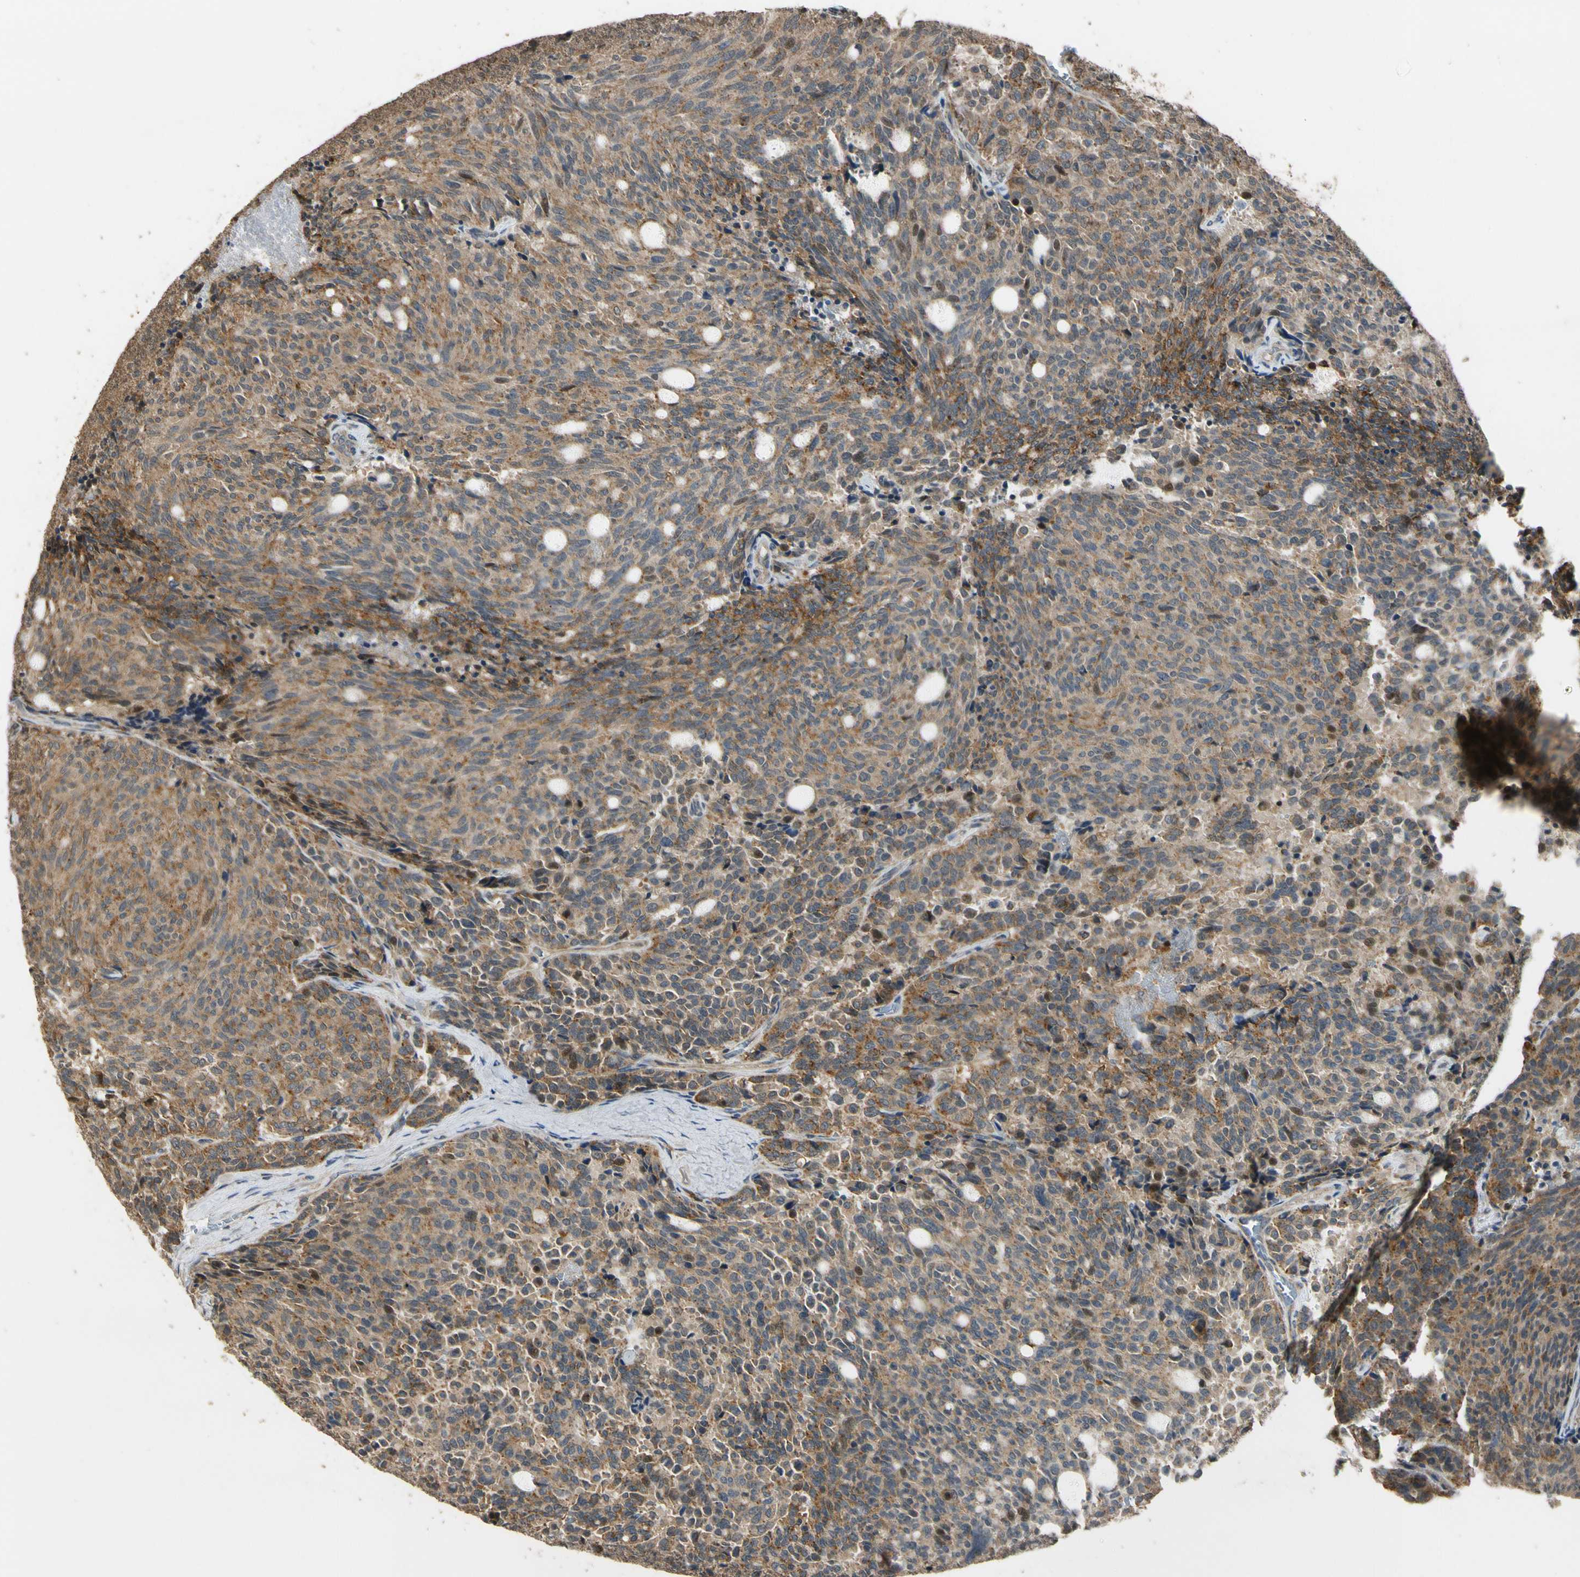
{"staining": {"intensity": "moderate", "quantity": ">75%", "location": "cytoplasmic/membranous"}, "tissue": "carcinoid", "cell_type": "Tumor cells", "image_type": "cancer", "snomed": [{"axis": "morphology", "description": "Carcinoid, malignant, NOS"}, {"axis": "topography", "description": "Pancreas"}], "caption": "Protein staining of carcinoid (malignant) tissue shows moderate cytoplasmic/membranous staining in about >75% of tumor cells.", "gene": "LAMTOR1", "patient": {"sex": "female", "age": 54}}